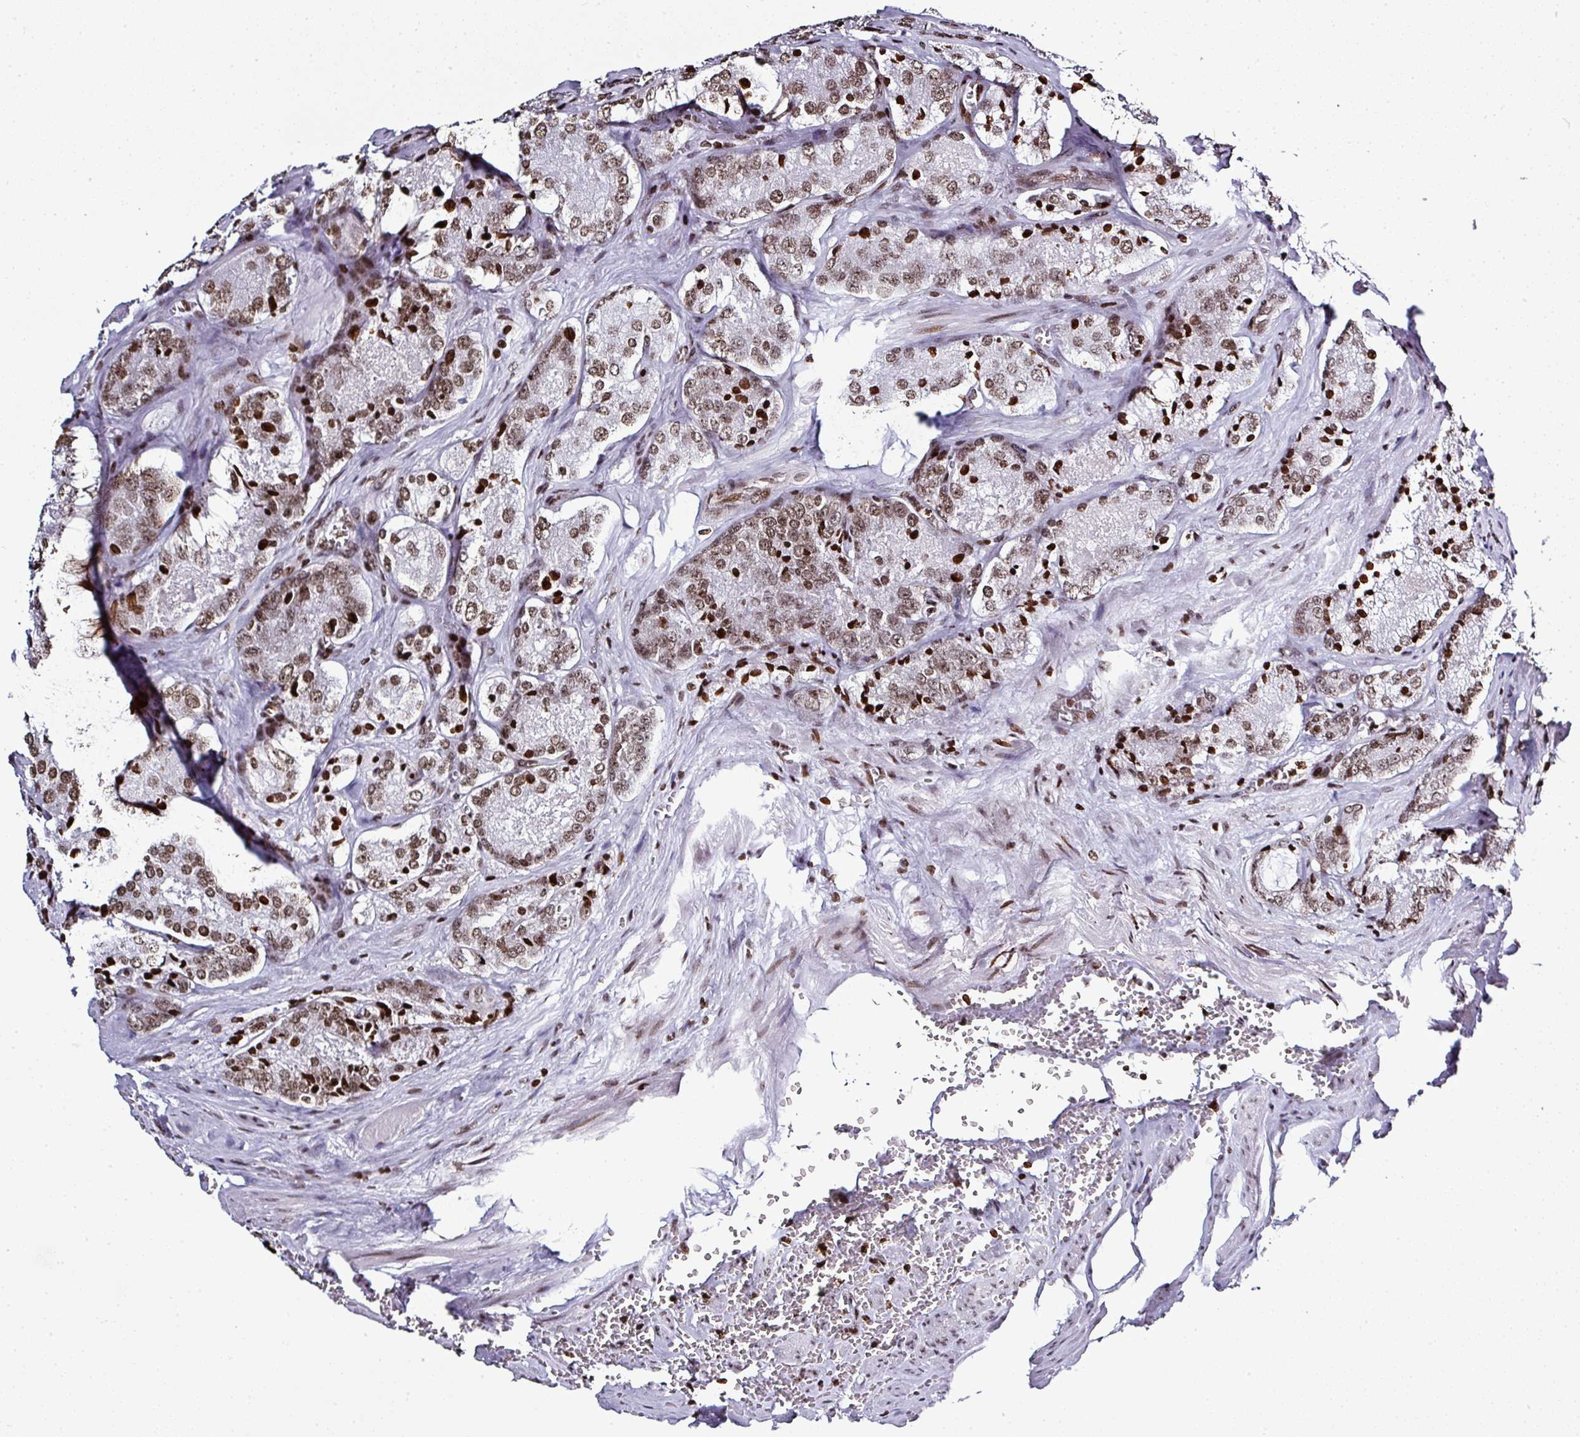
{"staining": {"intensity": "moderate", "quantity": ">75%", "location": "nuclear"}, "tissue": "prostate cancer", "cell_type": "Tumor cells", "image_type": "cancer", "snomed": [{"axis": "morphology", "description": "Adenocarcinoma, Low grade"}, {"axis": "topography", "description": "Prostate"}], "caption": "IHC image of prostate low-grade adenocarcinoma stained for a protein (brown), which displays medium levels of moderate nuclear positivity in approximately >75% of tumor cells.", "gene": "RASL11A", "patient": {"sex": "male", "age": 68}}